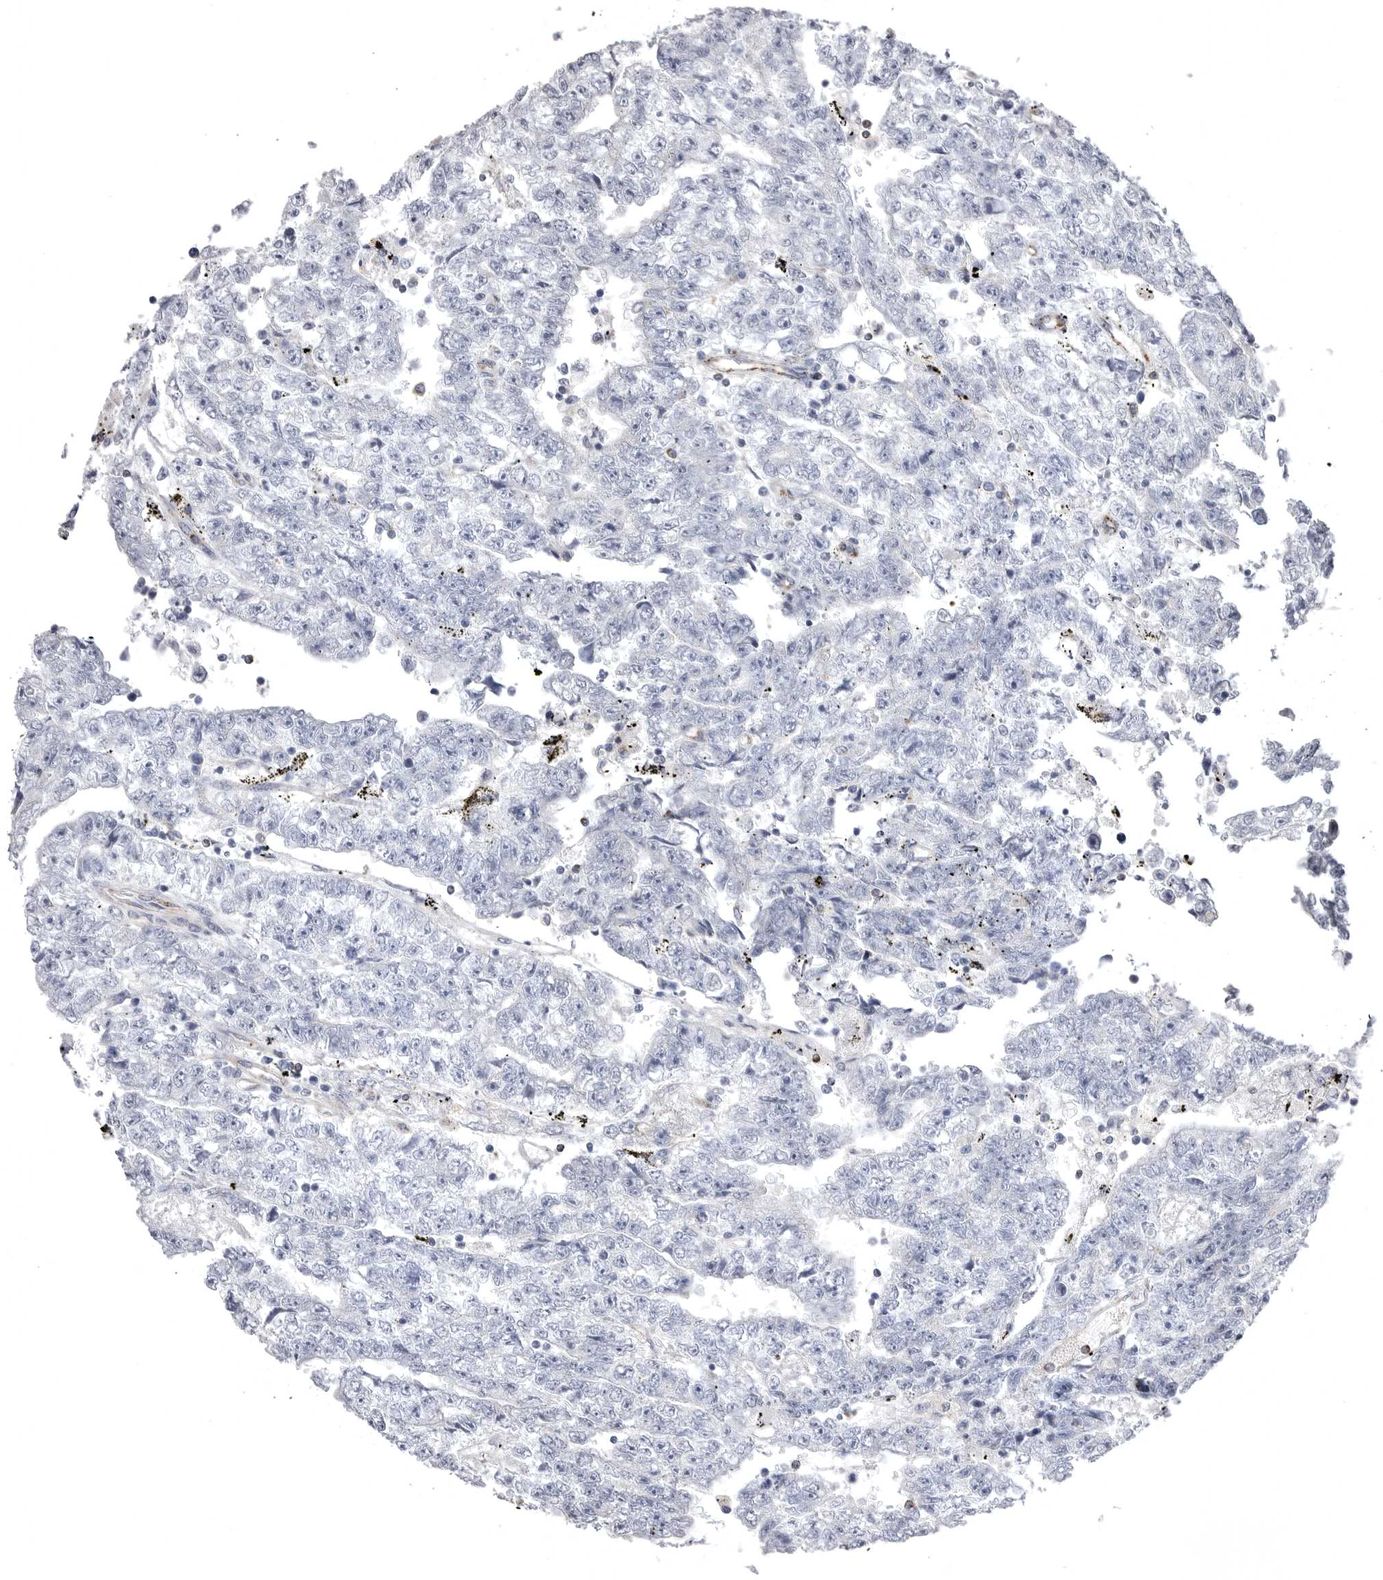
{"staining": {"intensity": "negative", "quantity": "none", "location": "none"}, "tissue": "testis cancer", "cell_type": "Tumor cells", "image_type": "cancer", "snomed": [{"axis": "morphology", "description": "Carcinoma, Embryonal, NOS"}, {"axis": "topography", "description": "Testis"}], "caption": "Protein analysis of testis cancer shows no significant expression in tumor cells.", "gene": "PSPN", "patient": {"sex": "male", "age": 25}}